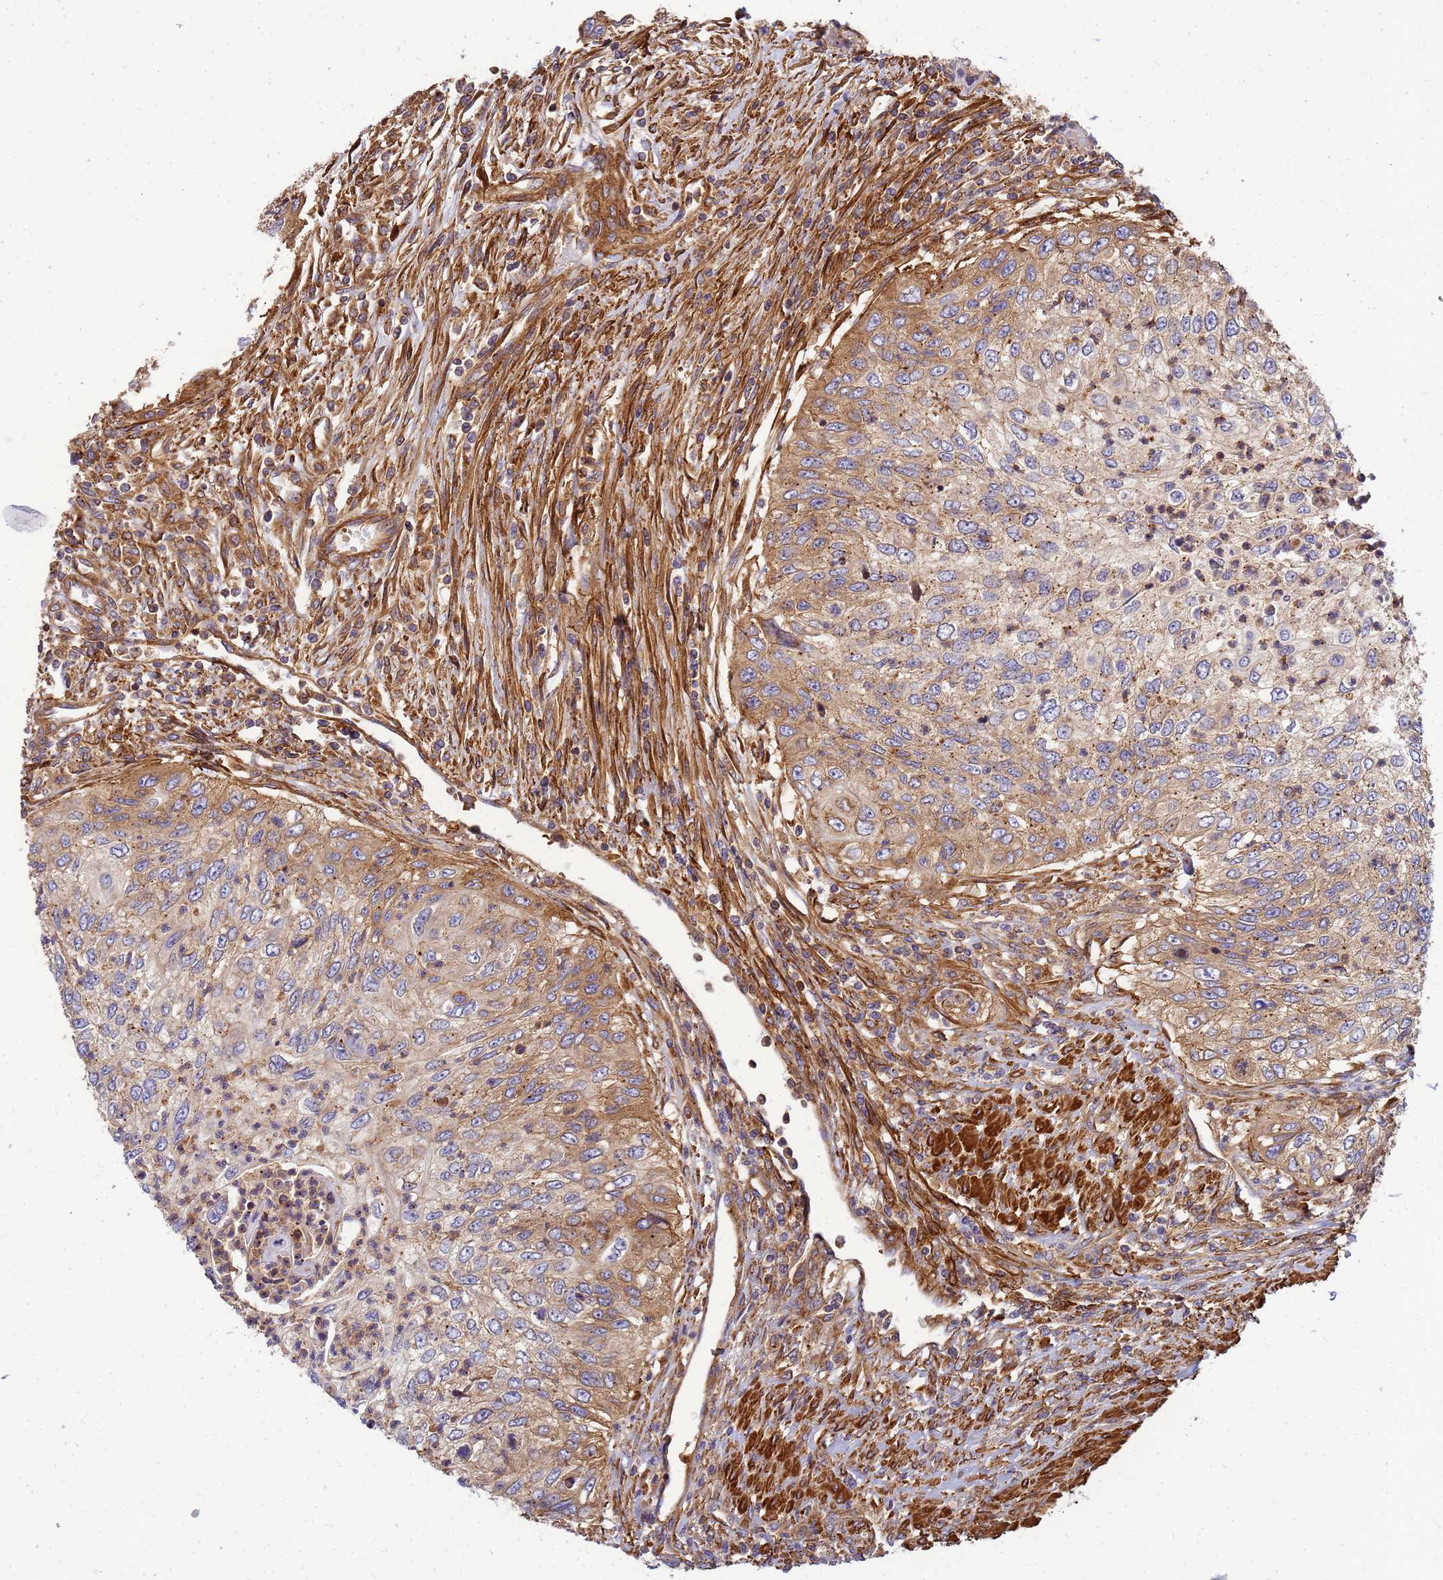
{"staining": {"intensity": "moderate", "quantity": "25%-75%", "location": "cytoplasmic/membranous"}, "tissue": "urothelial cancer", "cell_type": "Tumor cells", "image_type": "cancer", "snomed": [{"axis": "morphology", "description": "Urothelial carcinoma, High grade"}, {"axis": "topography", "description": "Urinary bladder"}], "caption": "There is medium levels of moderate cytoplasmic/membranous expression in tumor cells of urothelial carcinoma (high-grade), as demonstrated by immunohistochemical staining (brown color).", "gene": "C2CD5", "patient": {"sex": "female", "age": 60}}